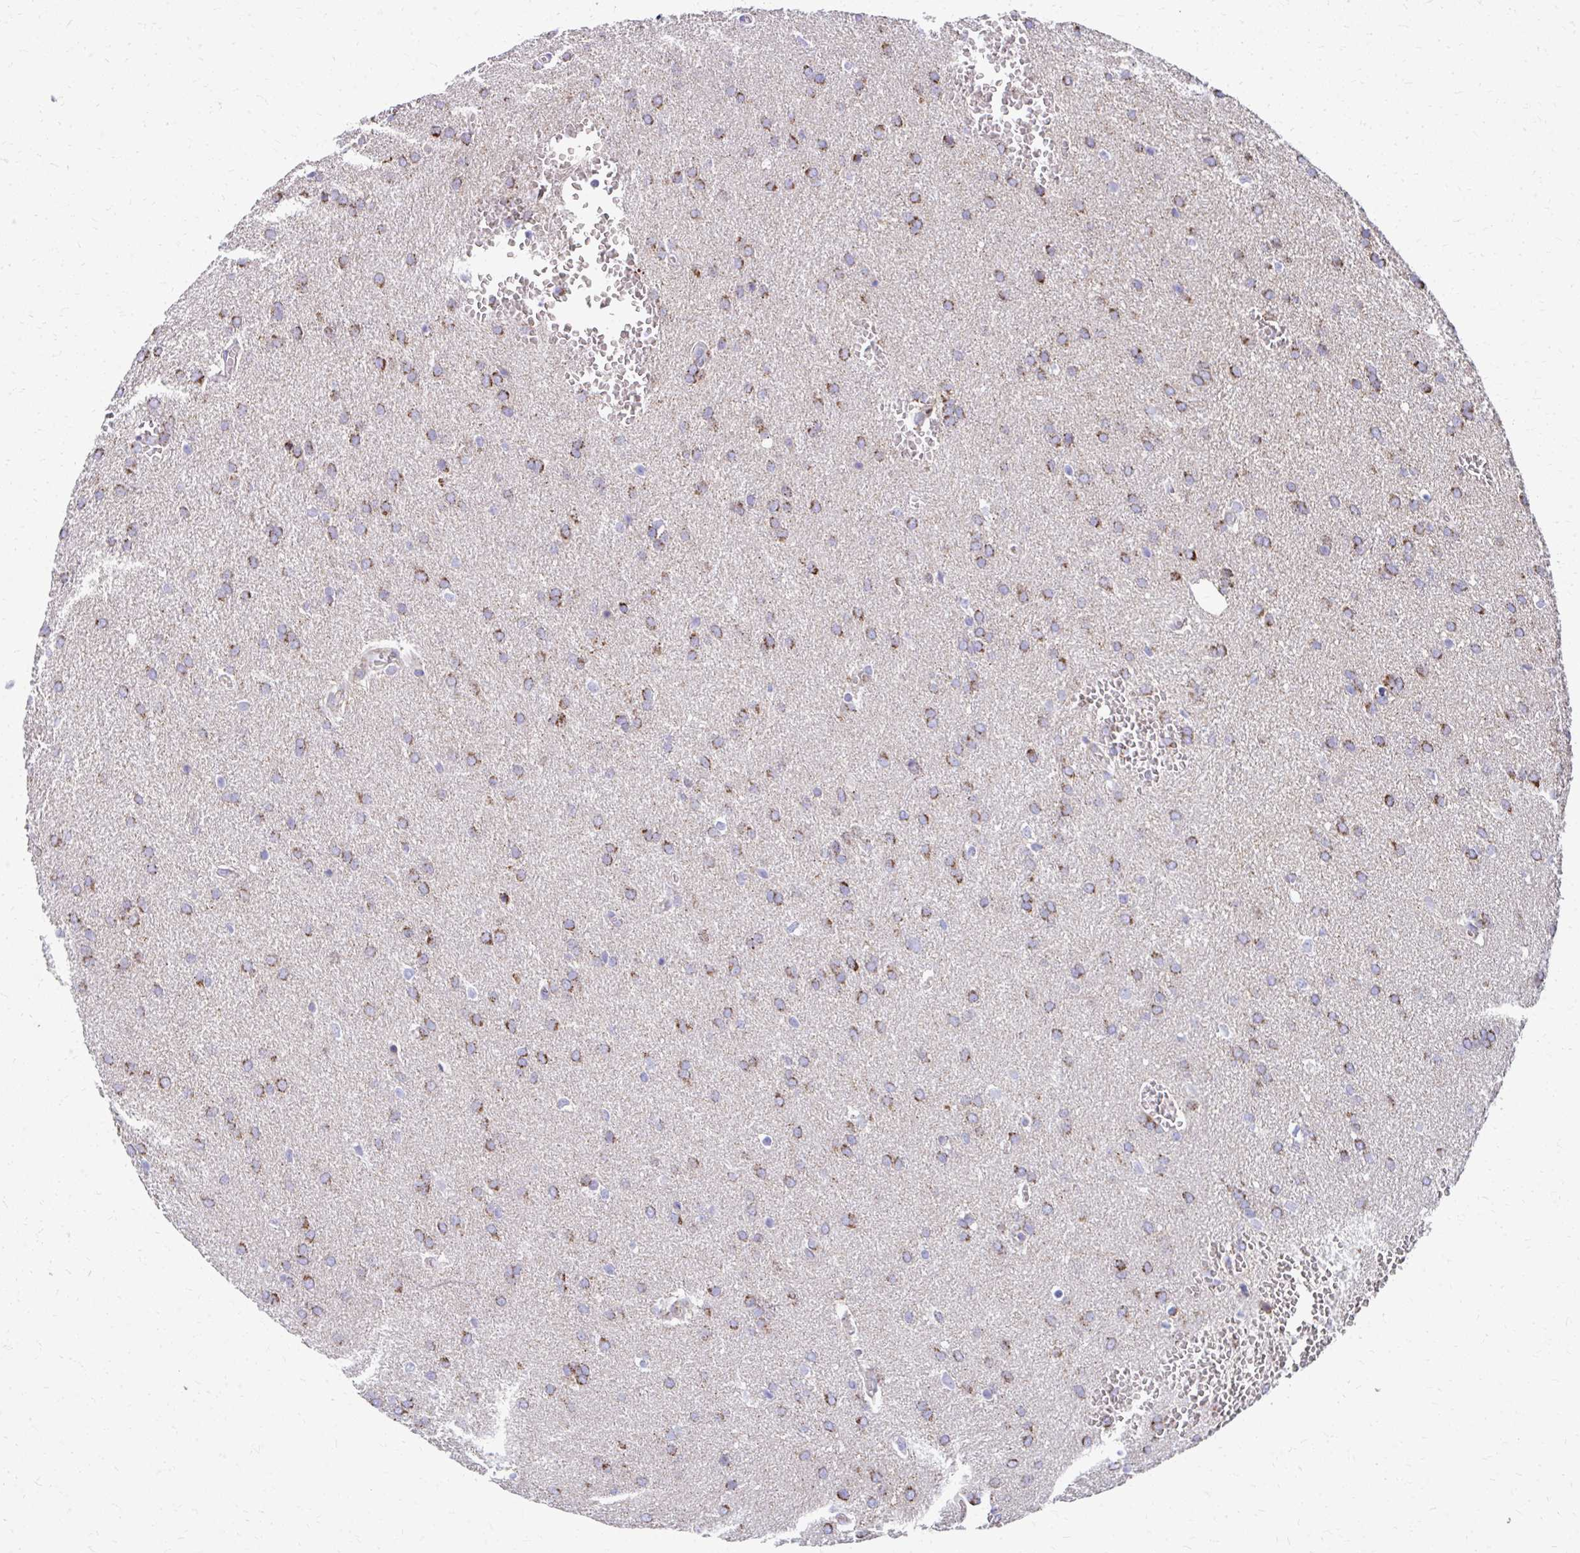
{"staining": {"intensity": "moderate", "quantity": ">75%", "location": "cytoplasmic/membranous"}, "tissue": "glioma", "cell_type": "Tumor cells", "image_type": "cancer", "snomed": [{"axis": "morphology", "description": "Glioma, malignant, Low grade"}, {"axis": "topography", "description": "Brain"}], "caption": "A micrograph showing moderate cytoplasmic/membranous expression in approximately >75% of tumor cells in glioma, as visualized by brown immunohistochemical staining.", "gene": "IL37", "patient": {"sex": "female", "age": 33}}